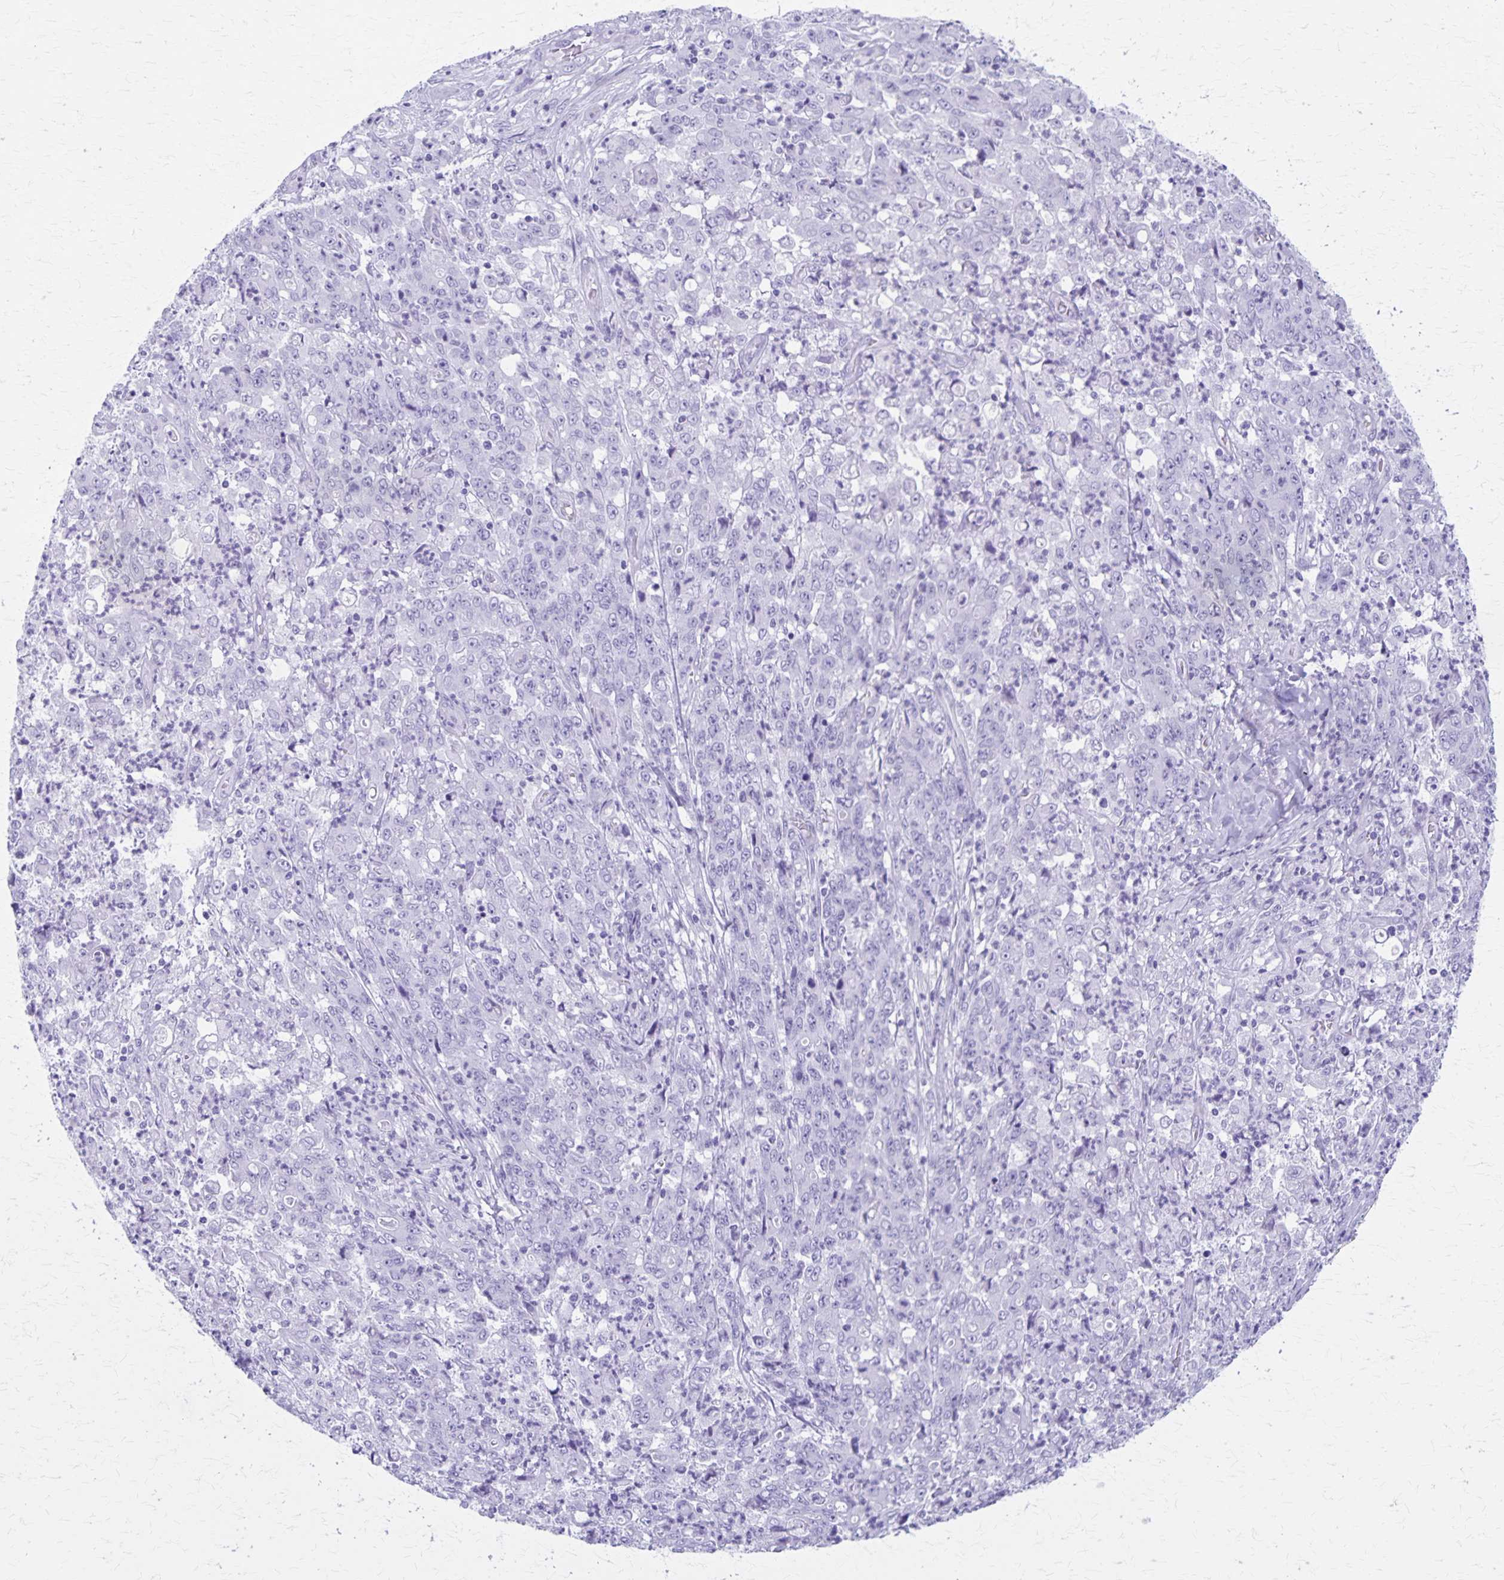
{"staining": {"intensity": "negative", "quantity": "none", "location": "none"}, "tissue": "stomach cancer", "cell_type": "Tumor cells", "image_type": "cancer", "snomed": [{"axis": "morphology", "description": "Adenocarcinoma, NOS"}, {"axis": "topography", "description": "Stomach, lower"}], "caption": "Immunohistochemistry (IHC) micrograph of neoplastic tissue: stomach adenocarcinoma stained with DAB (3,3'-diaminobenzidine) demonstrates no significant protein expression in tumor cells.", "gene": "DEFA5", "patient": {"sex": "female", "age": 71}}